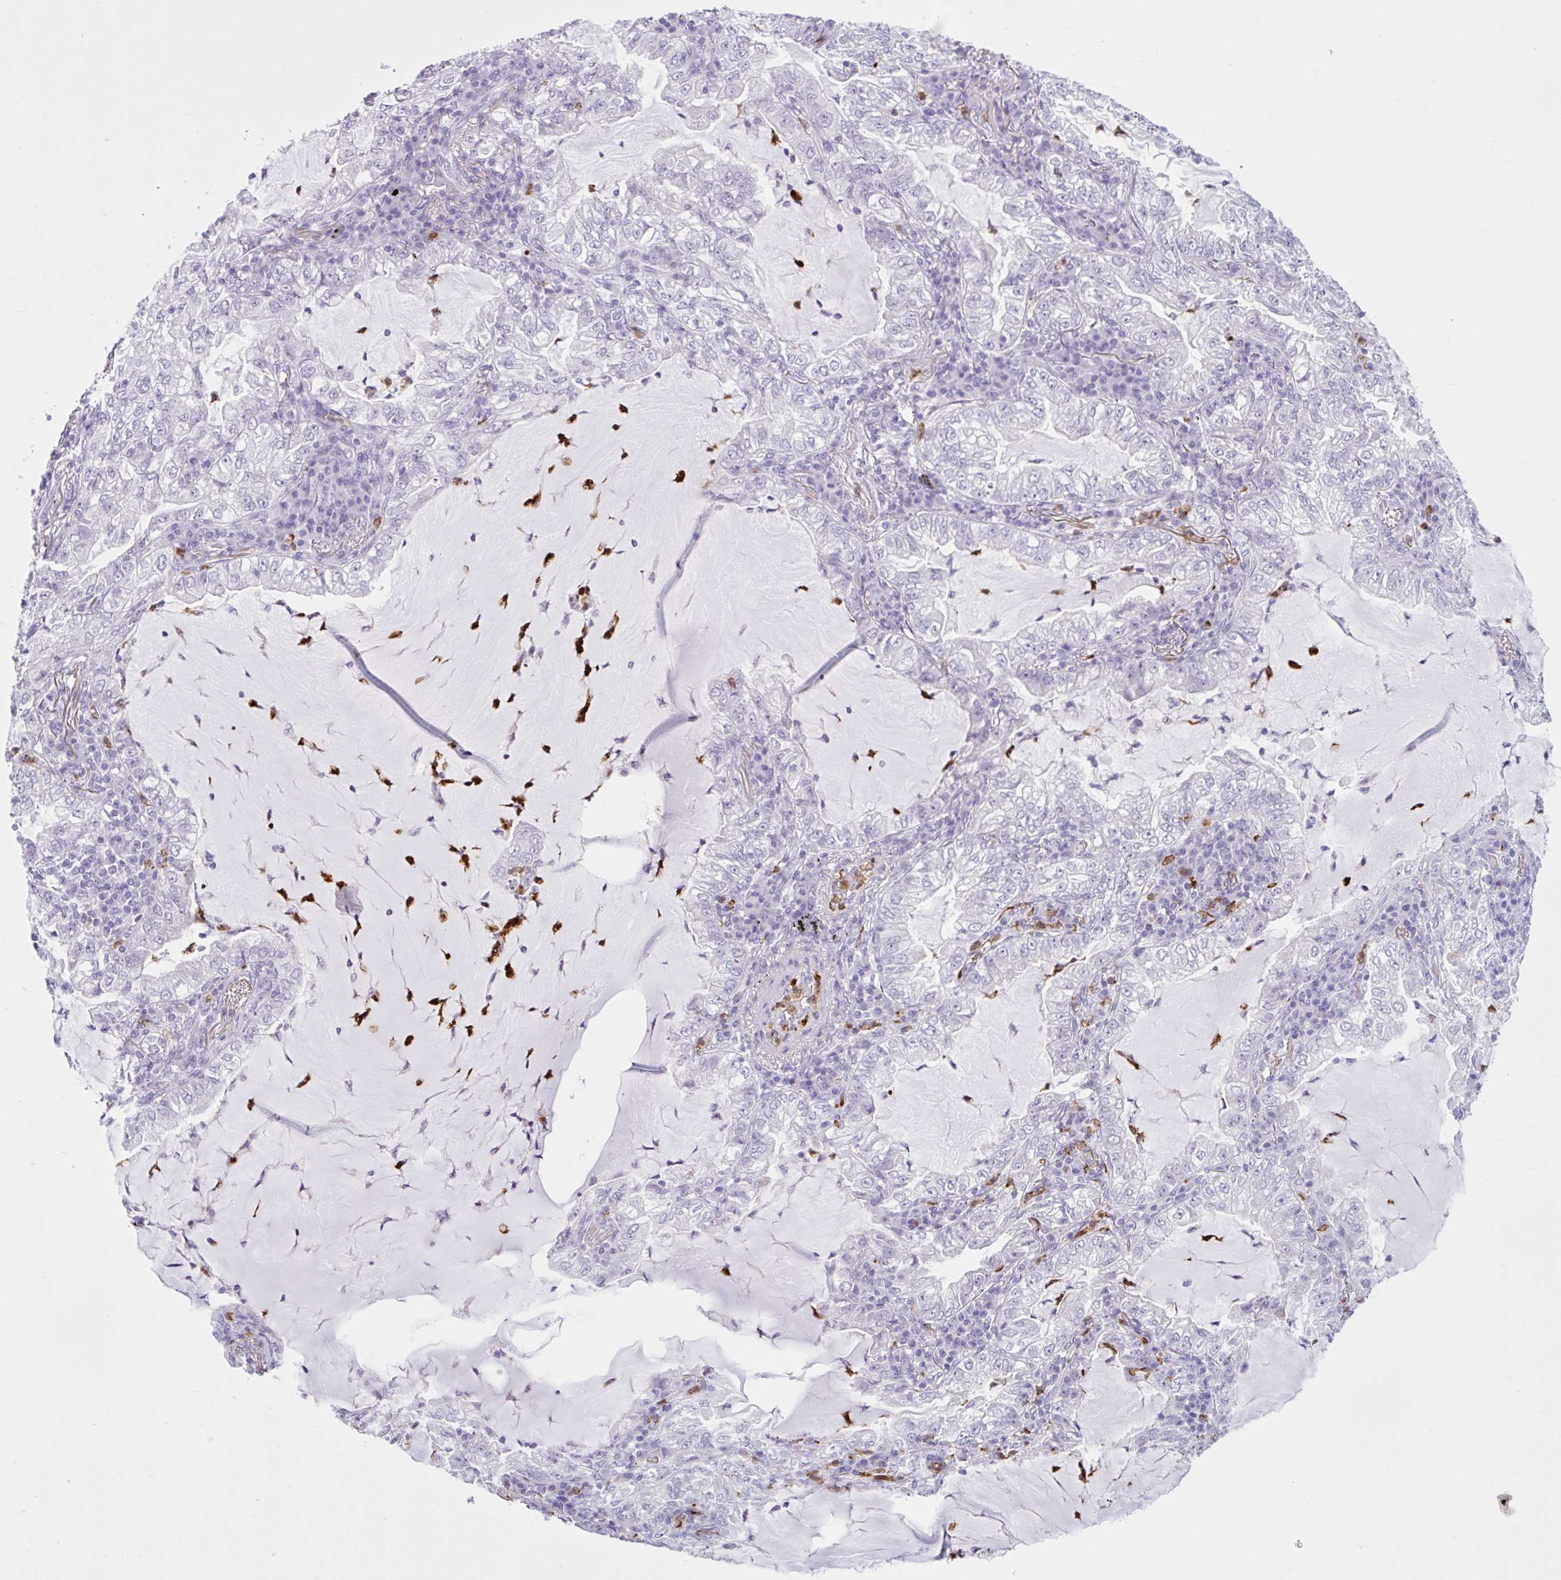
{"staining": {"intensity": "negative", "quantity": "none", "location": "none"}, "tissue": "lung cancer", "cell_type": "Tumor cells", "image_type": "cancer", "snomed": [{"axis": "morphology", "description": "Adenocarcinoma, NOS"}, {"axis": "topography", "description": "Lung"}], "caption": "Tumor cells show no significant positivity in lung adenocarcinoma.", "gene": "CEP120", "patient": {"sex": "female", "age": 73}}